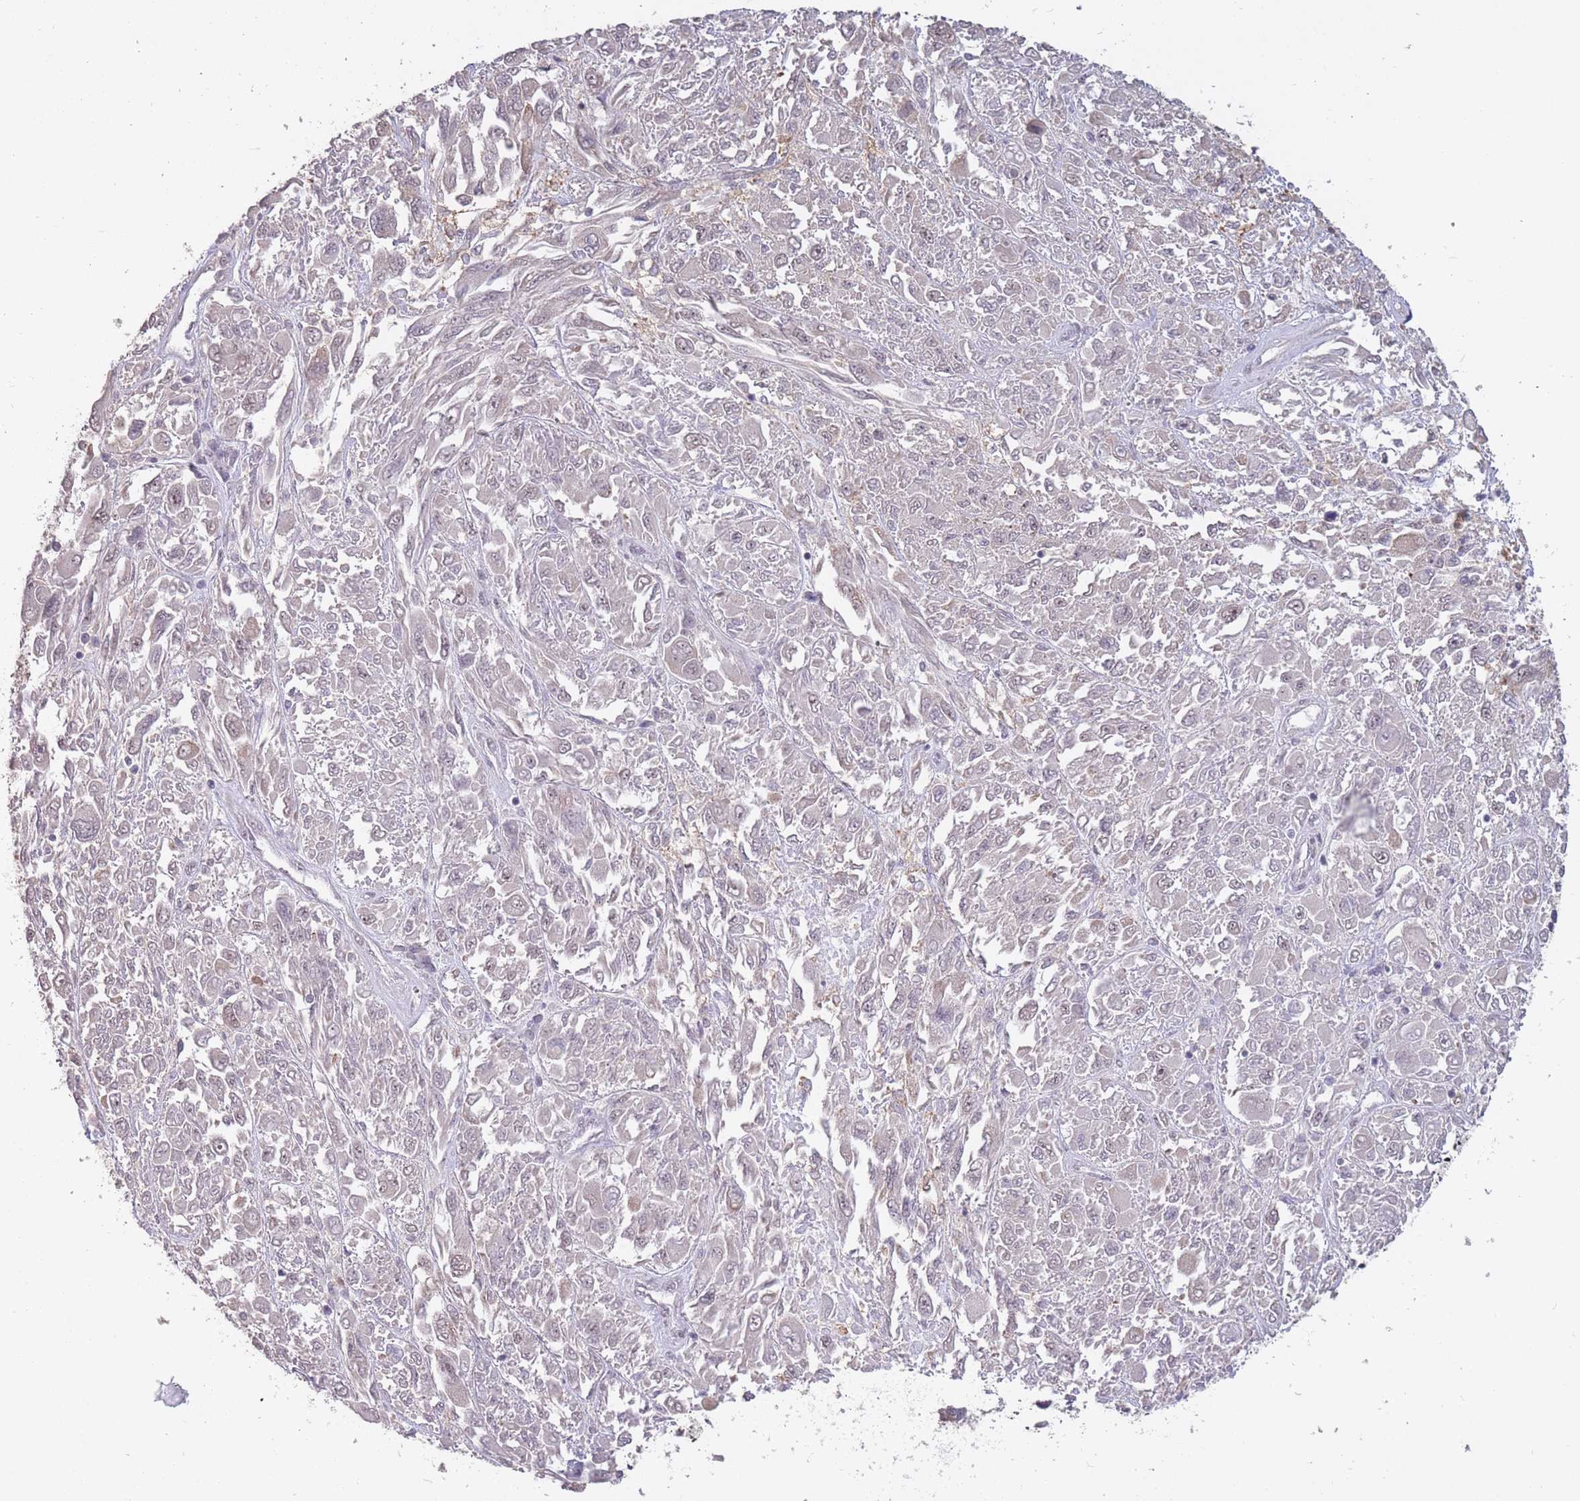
{"staining": {"intensity": "weak", "quantity": "25%-75%", "location": "nuclear"}, "tissue": "melanoma", "cell_type": "Tumor cells", "image_type": "cancer", "snomed": [{"axis": "morphology", "description": "Malignant melanoma, NOS"}, {"axis": "topography", "description": "Skin"}], "caption": "Weak nuclear expression for a protein is present in approximately 25%-75% of tumor cells of melanoma using IHC.", "gene": "HNRNPUL1", "patient": {"sex": "female", "age": 91}}